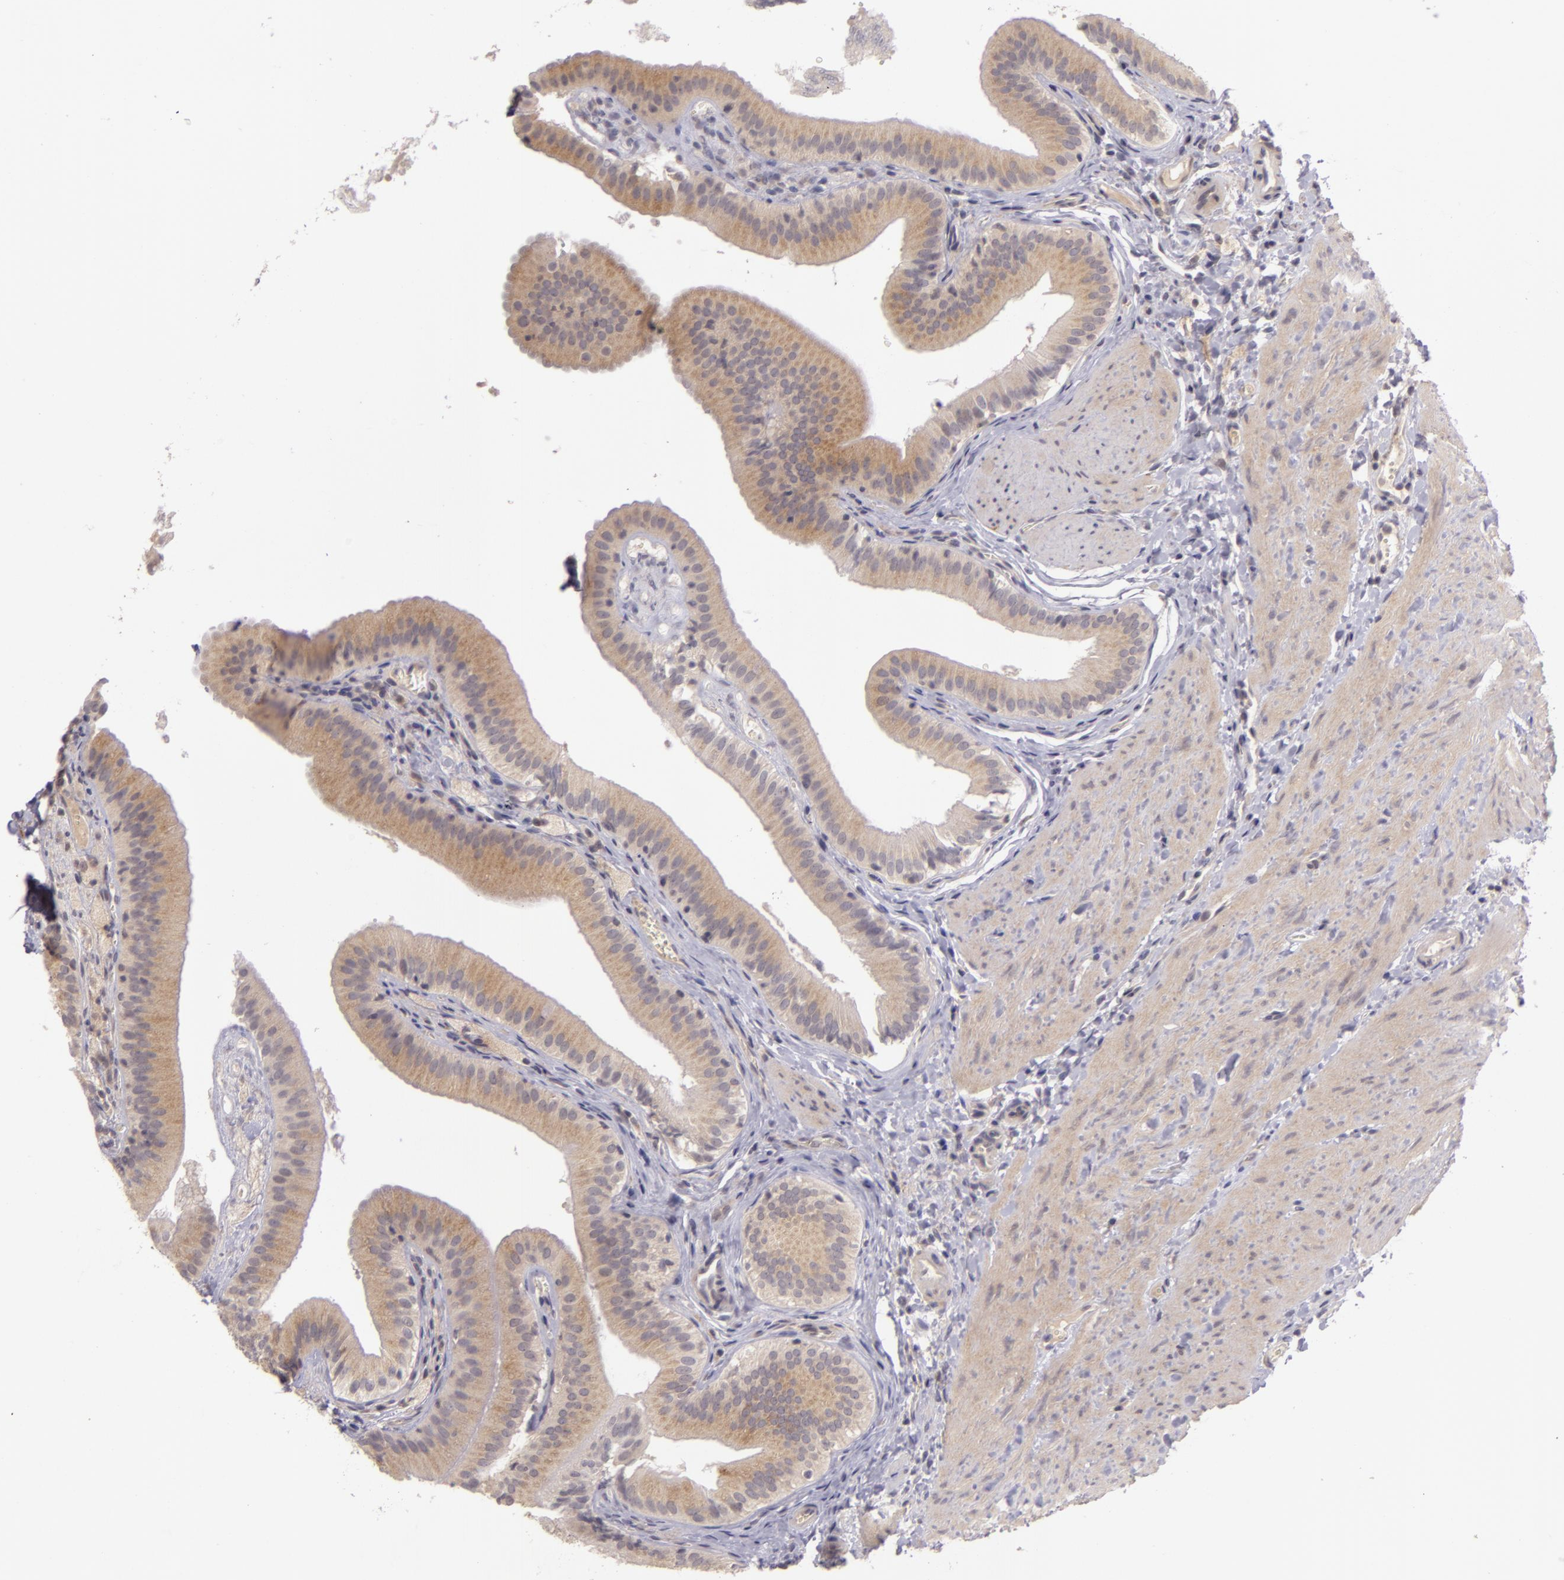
{"staining": {"intensity": "moderate", "quantity": ">75%", "location": "cytoplasmic/membranous"}, "tissue": "gallbladder", "cell_type": "Glandular cells", "image_type": "normal", "snomed": [{"axis": "morphology", "description": "Normal tissue, NOS"}, {"axis": "topography", "description": "Gallbladder"}], "caption": "Glandular cells reveal medium levels of moderate cytoplasmic/membranous staining in about >75% of cells in normal human gallbladder. The staining was performed using DAB to visualize the protein expression in brown, while the nuclei were stained in blue with hematoxylin (Magnification: 20x).", "gene": "PPP1R3F", "patient": {"sex": "female", "age": 24}}